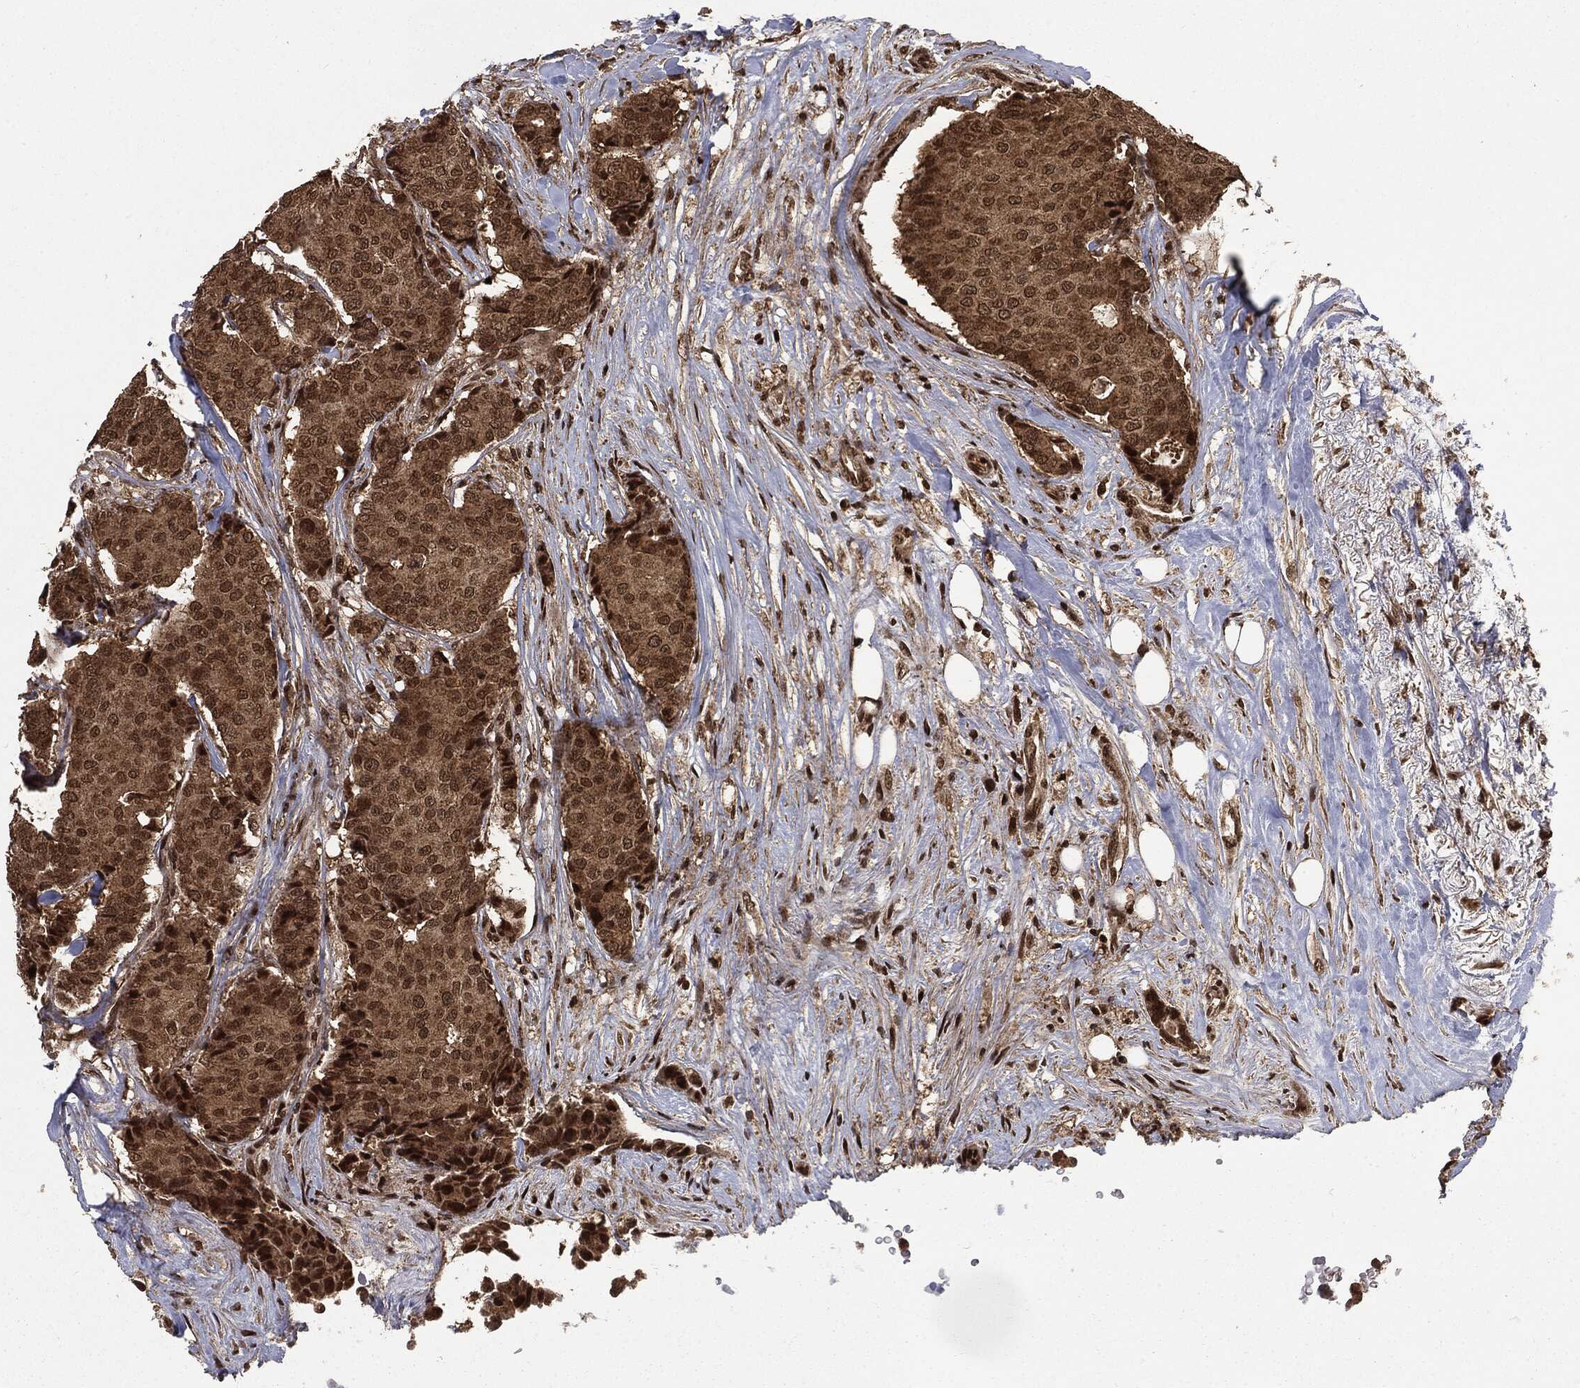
{"staining": {"intensity": "moderate", "quantity": ">75%", "location": "cytoplasmic/membranous,nuclear"}, "tissue": "breast cancer", "cell_type": "Tumor cells", "image_type": "cancer", "snomed": [{"axis": "morphology", "description": "Duct carcinoma"}, {"axis": "topography", "description": "Breast"}], "caption": "This image exhibits breast invasive ductal carcinoma stained with IHC to label a protein in brown. The cytoplasmic/membranous and nuclear of tumor cells show moderate positivity for the protein. Nuclei are counter-stained blue.", "gene": "CTDP1", "patient": {"sex": "female", "age": 75}}